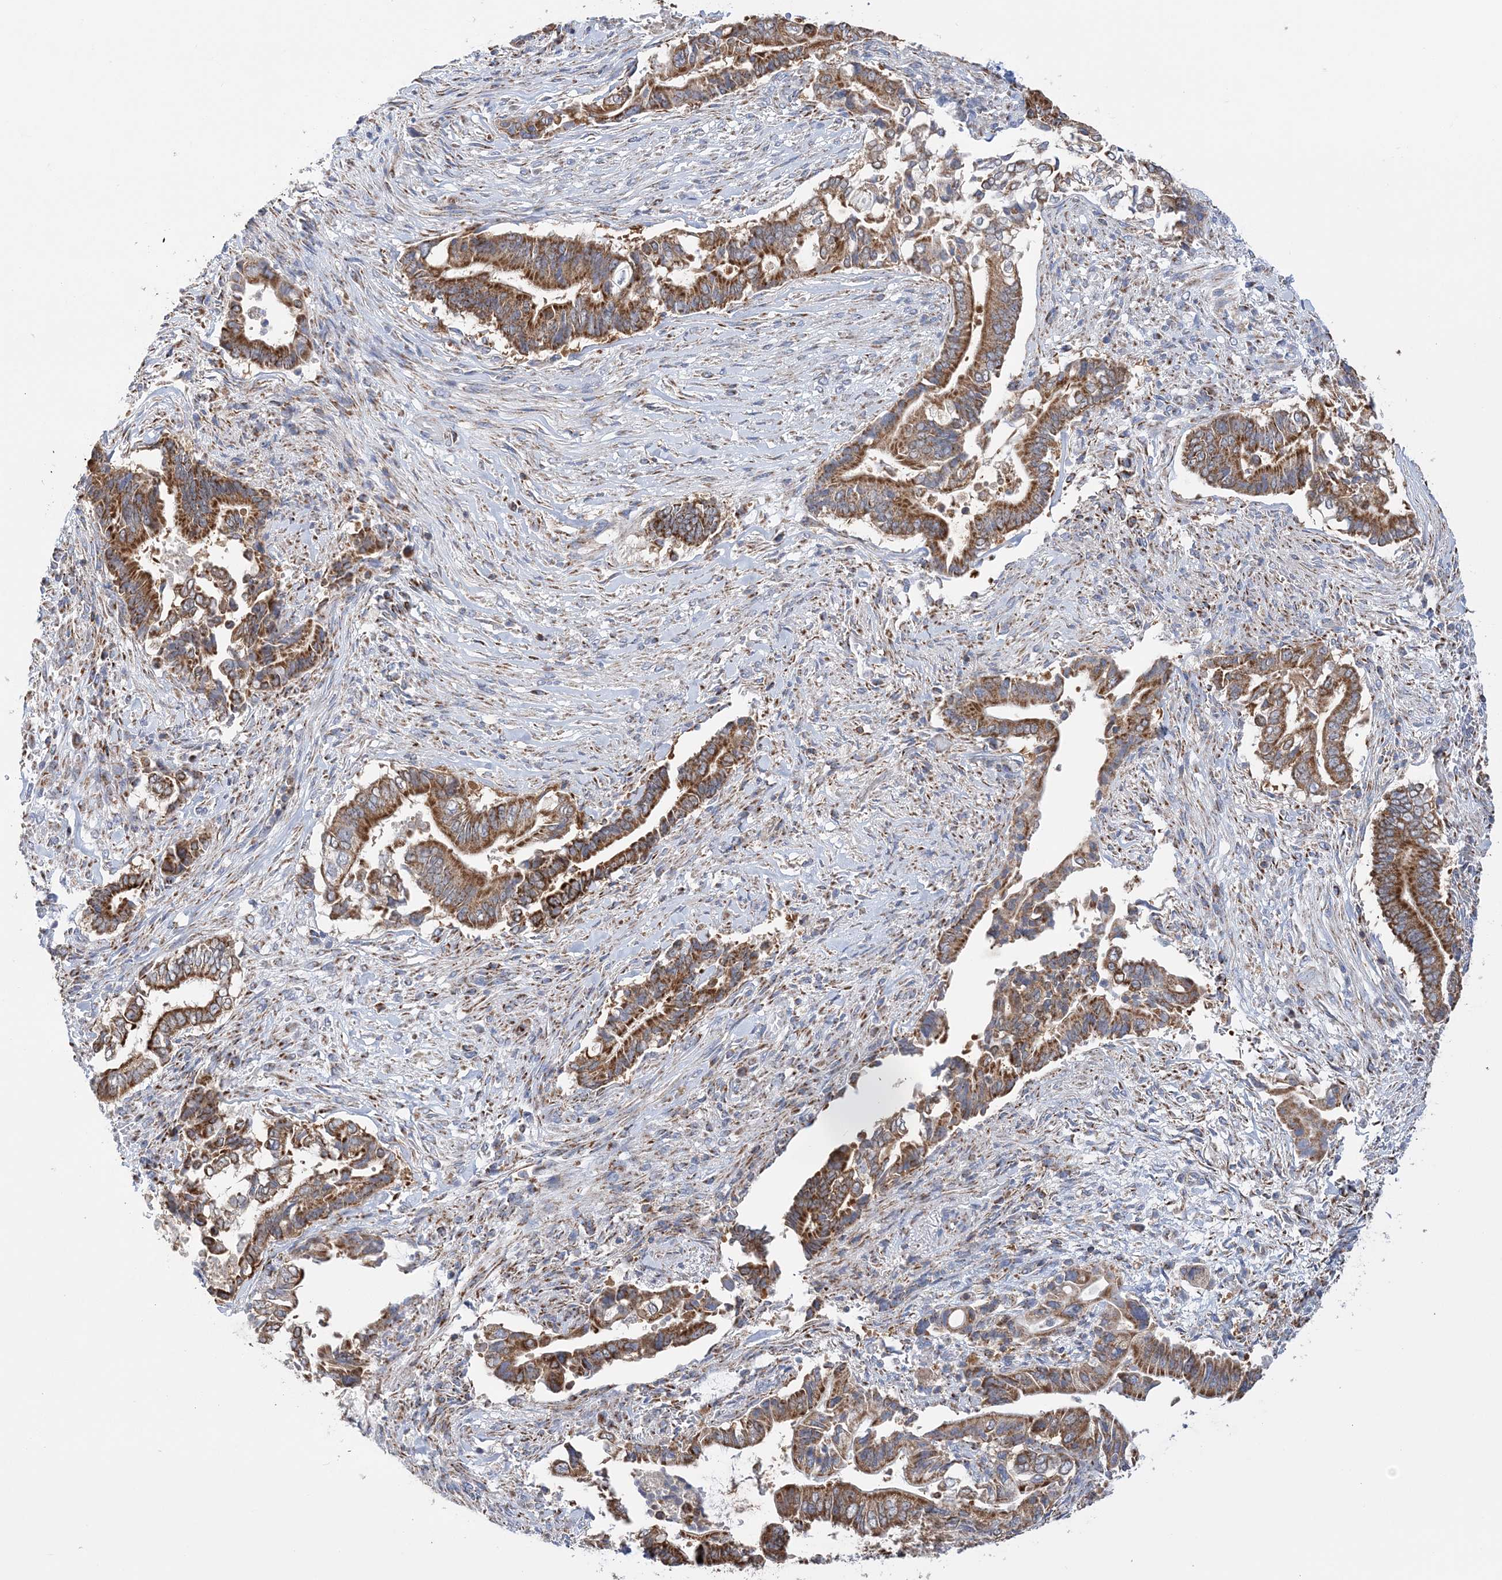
{"staining": {"intensity": "moderate", "quantity": ">75%", "location": "cytoplasmic/membranous"}, "tissue": "pancreatic cancer", "cell_type": "Tumor cells", "image_type": "cancer", "snomed": [{"axis": "morphology", "description": "Adenocarcinoma, NOS"}, {"axis": "topography", "description": "Pancreas"}], "caption": "Approximately >75% of tumor cells in human adenocarcinoma (pancreatic) display moderate cytoplasmic/membranous protein positivity as visualized by brown immunohistochemical staining.", "gene": "TTC32", "patient": {"sex": "male", "age": 68}}